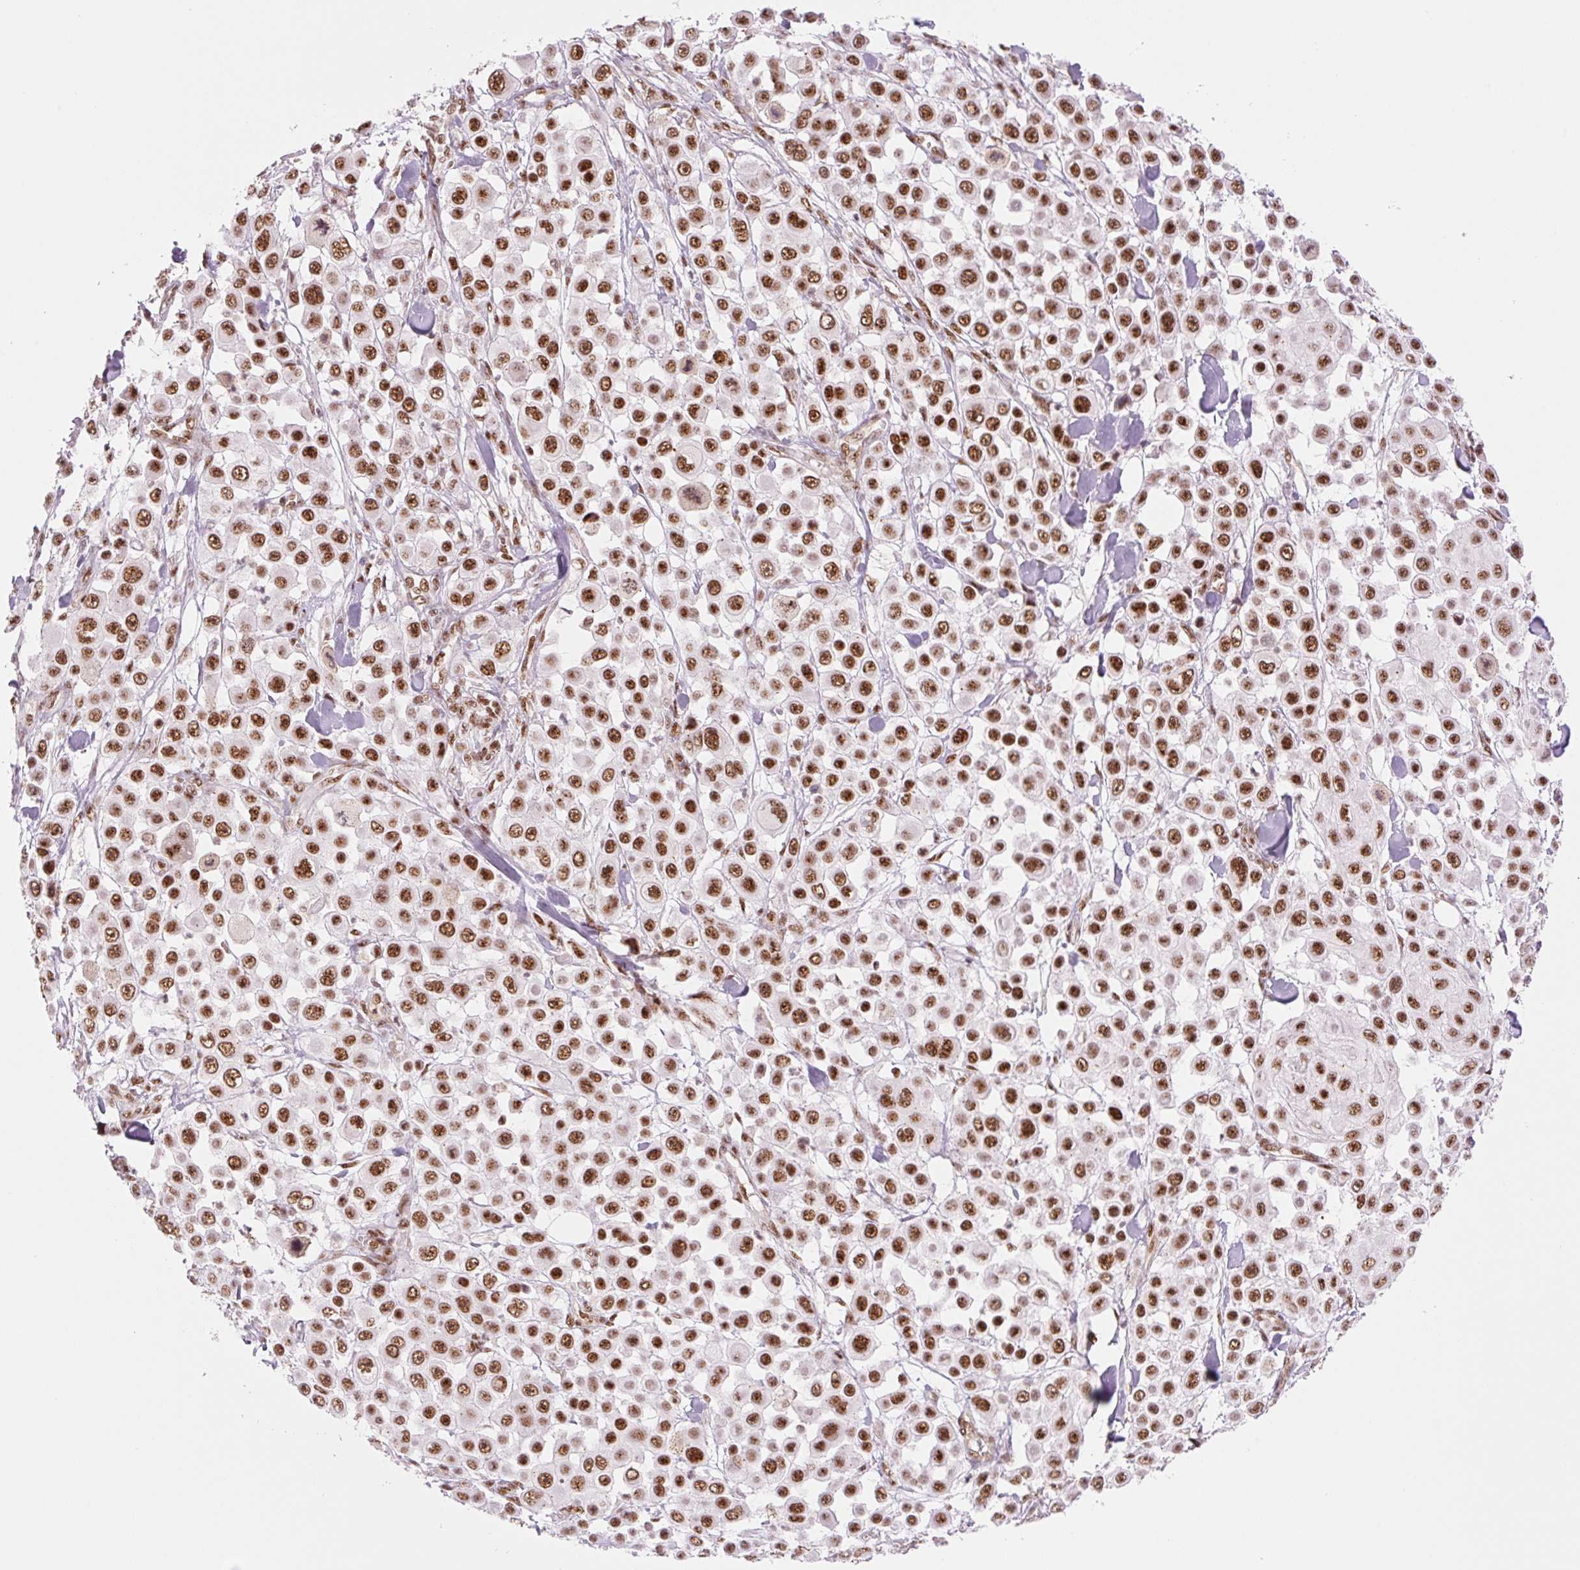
{"staining": {"intensity": "strong", "quantity": ">75%", "location": "nuclear"}, "tissue": "skin cancer", "cell_type": "Tumor cells", "image_type": "cancer", "snomed": [{"axis": "morphology", "description": "Squamous cell carcinoma, NOS"}, {"axis": "topography", "description": "Skin"}], "caption": "Strong nuclear staining is identified in approximately >75% of tumor cells in squamous cell carcinoma (skin).", "gene": "PRDM11", "patient": {"sex": "male", "age": 67}}